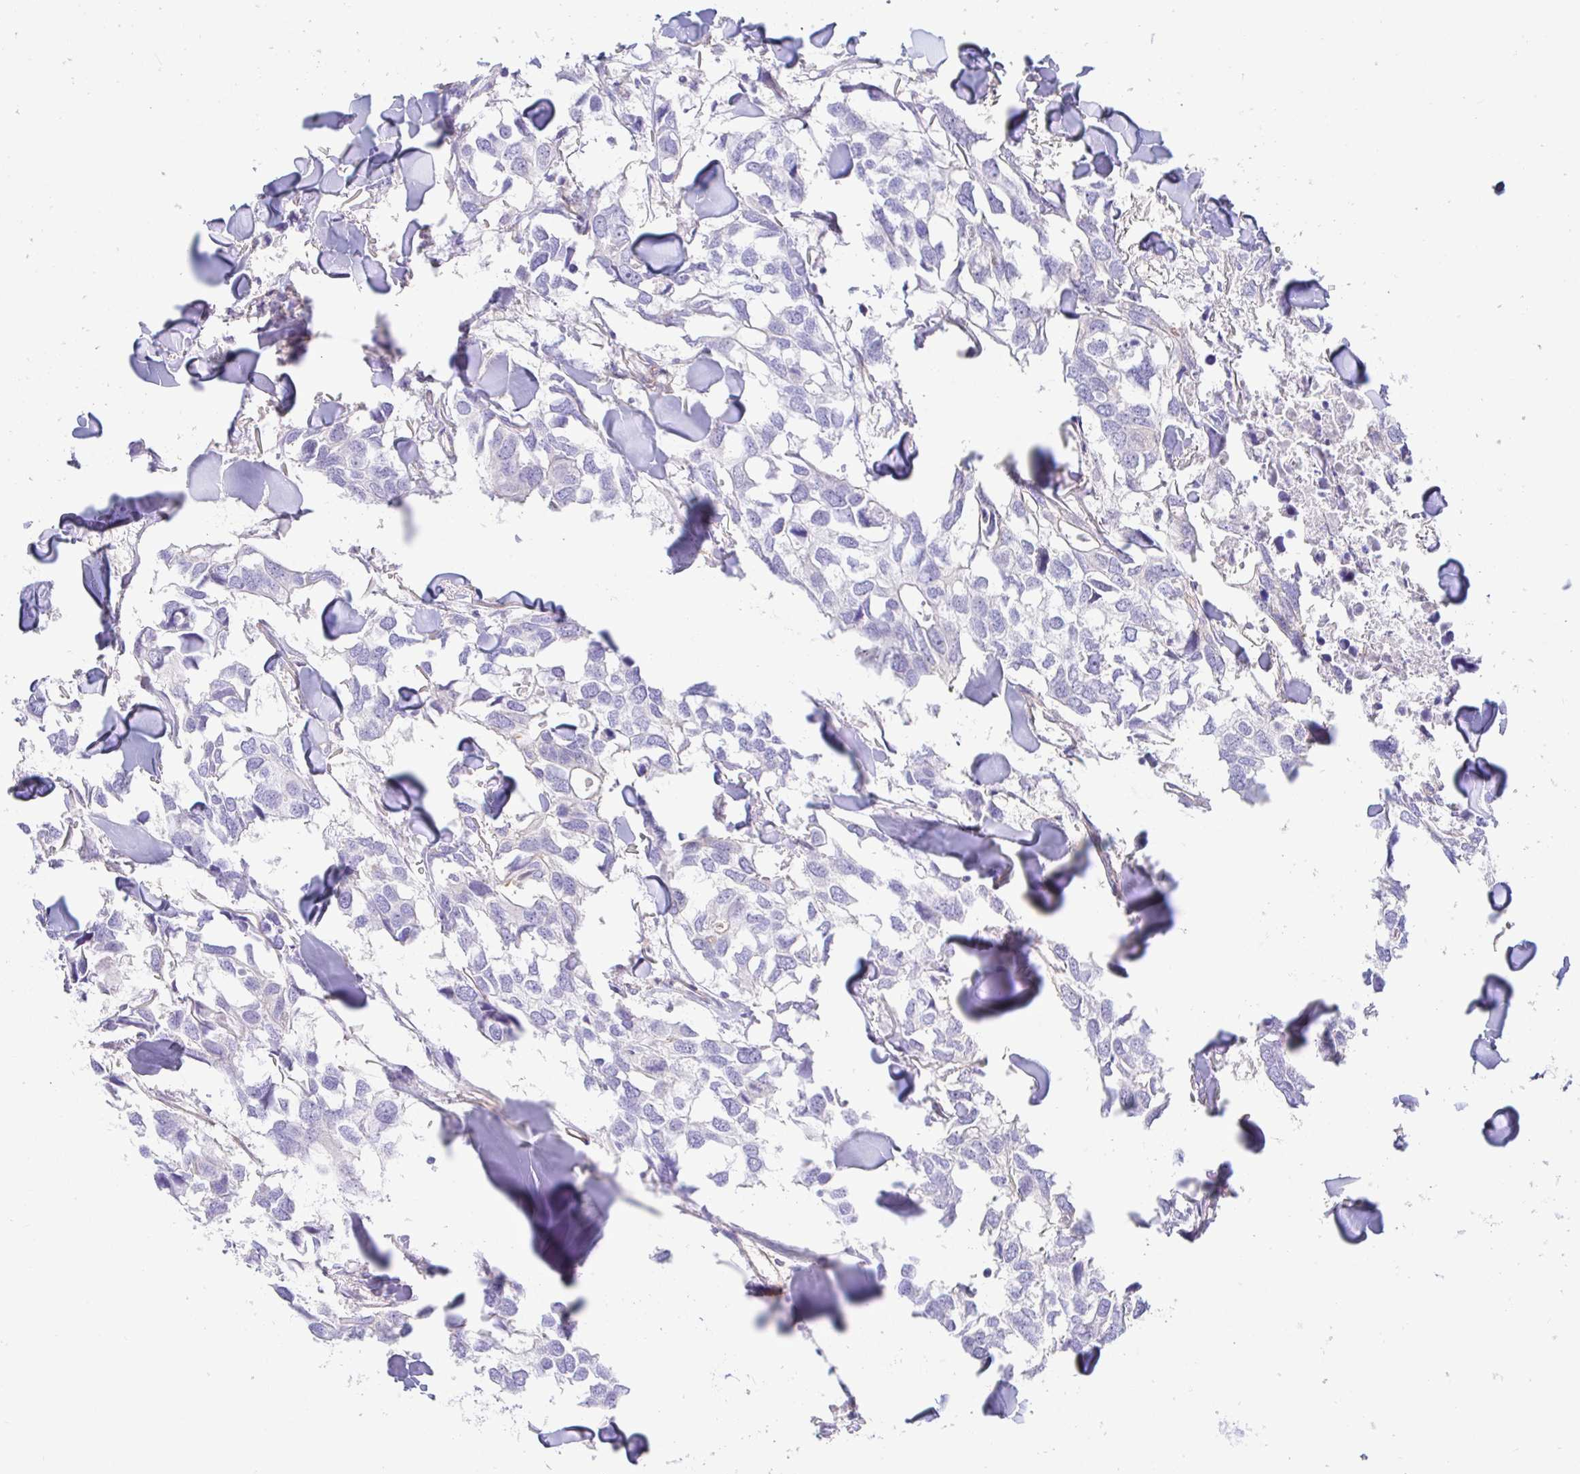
{"staining": {"intensity": "negative", "quantity": "none", "location": "none"}, "tissue": "breast cancer", "cell_type": "Tumor cells", "image_type": "cancer", "snomed": [{"axis": "morphology", "description": "Duct carcinoma"}, {"axis": "topography", "description": "Breast"}], "caption": "Human breast cancer (intraductal carcinoma) stained for a protein using IHC shows no staining in tumor cells.", "gene": "ARL4D", "patient": {"sex": "female", "age": 83}}